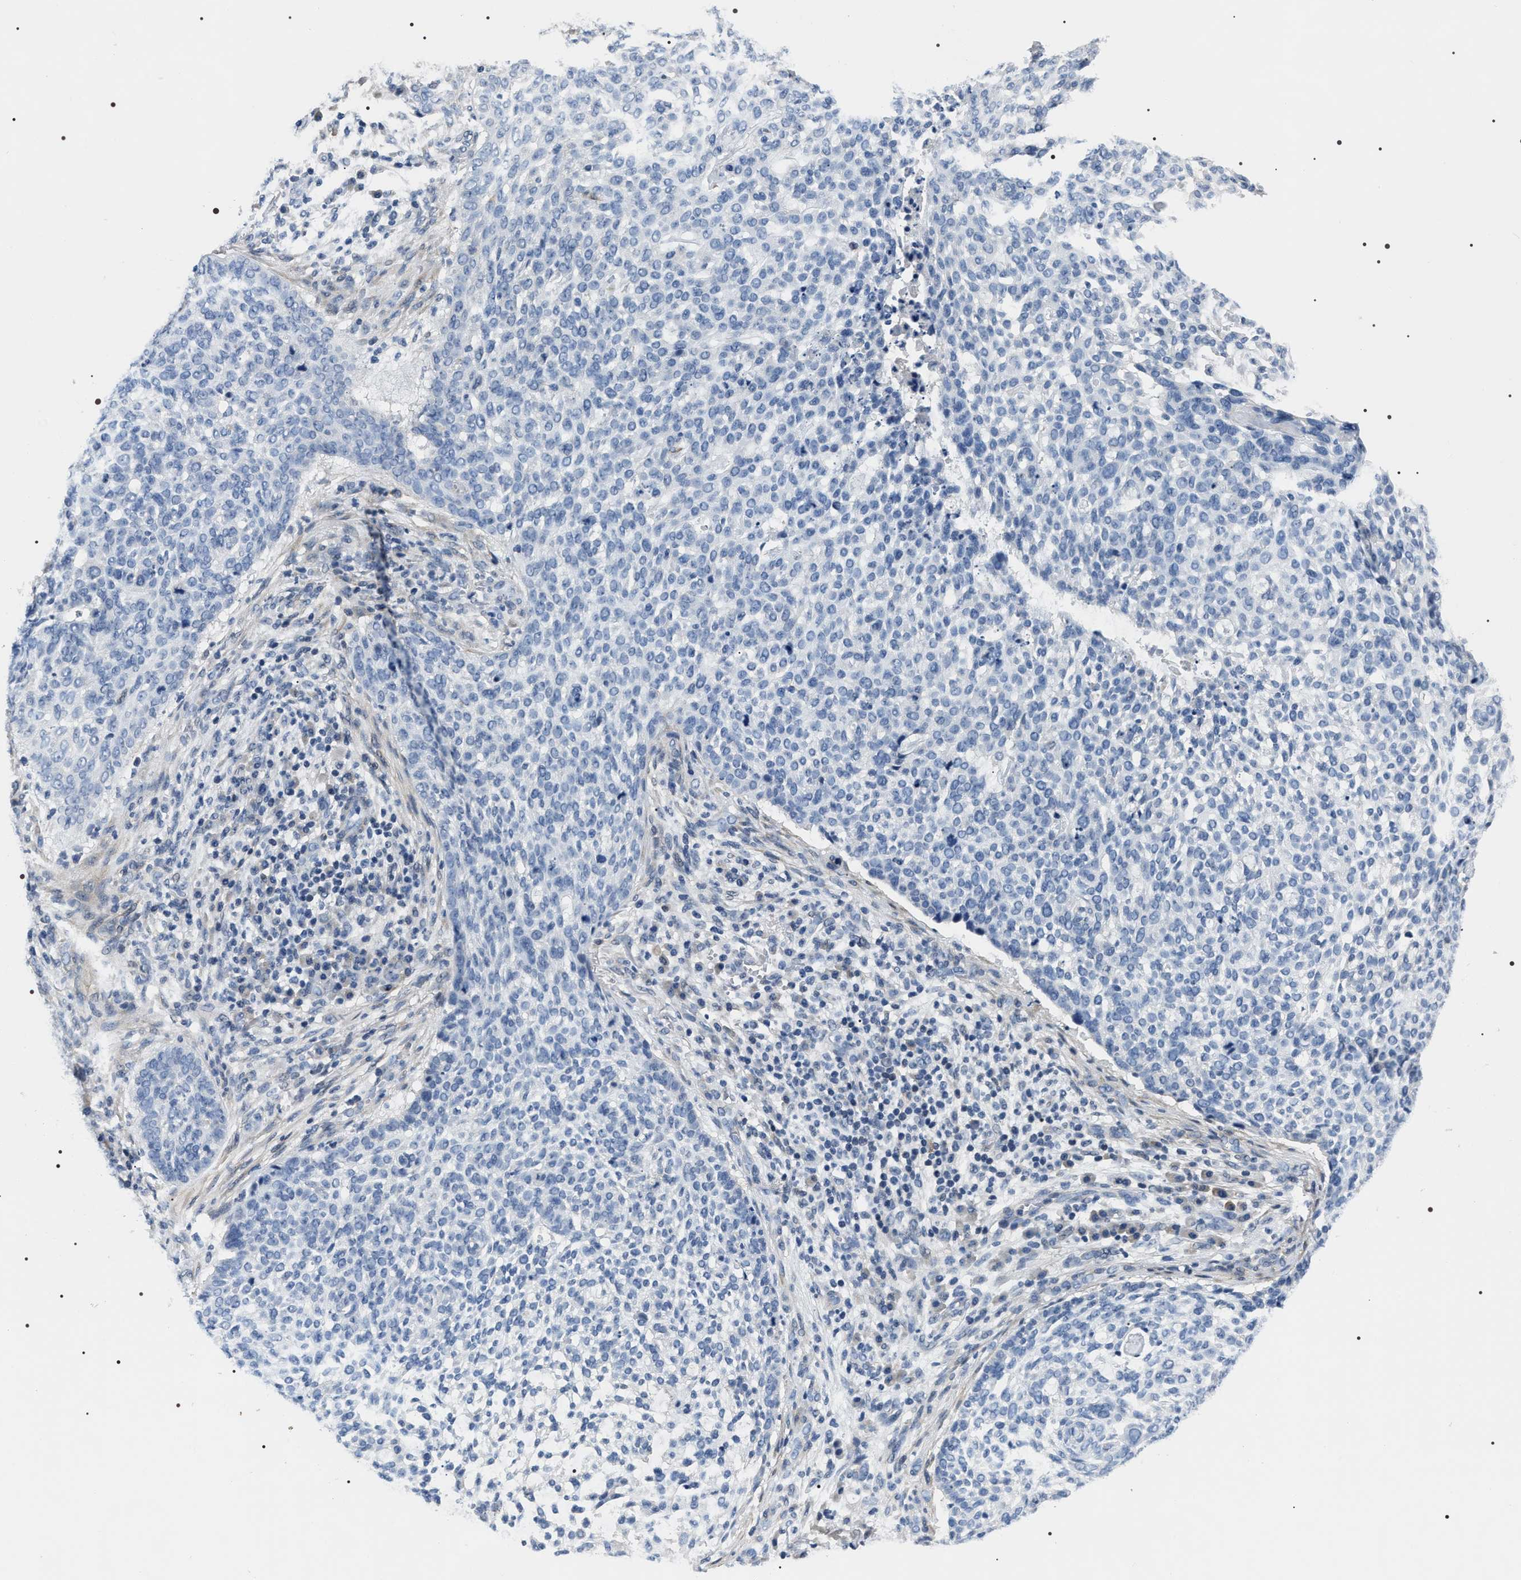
{"staining": {"intensity": "negative", "quantity": "none", "location": "none"}, "tissue": "skin cancer", "cell_type": "Tumor cells", "image_type": "cancer", "snomed": [{"axis": "morphology", "description": "Basal cell carcinoma"}, {"axis": "topography", "description": "Skin"}], "caption": "Immunohistochemistry of basal cell carcinoma (skin) displays no staining in tumor cells.", "gene": "BAG2", "patient": {"sex": "female", "age": 64}}